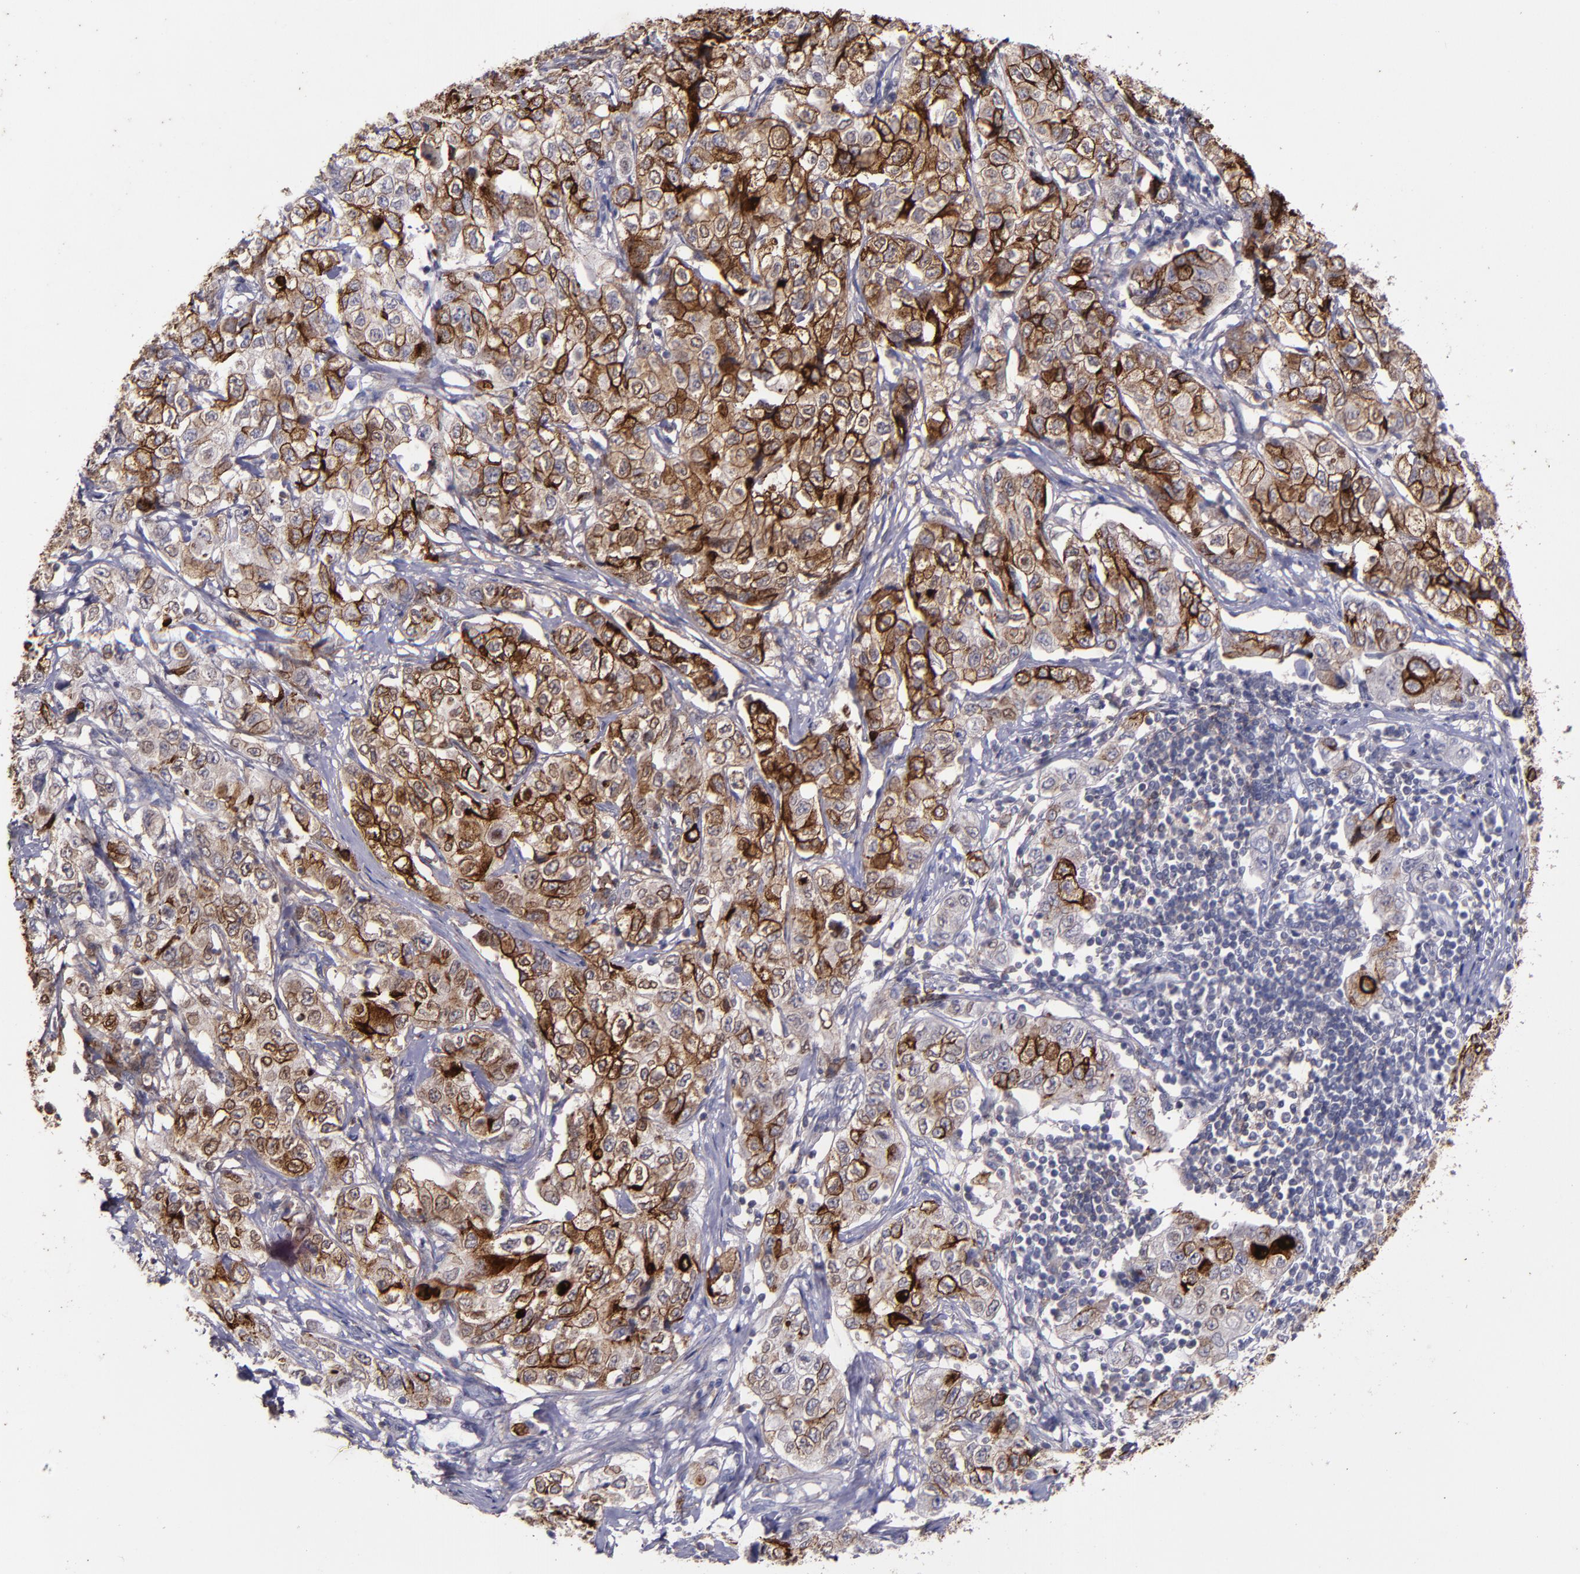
{"staining": {"intensity": "strong", "quantity": ">75%", "location": "cytoplasmic/membranous"}, "tissue": "stomach cancer", "cell_type": "Tumor cells", "image_type": "cancer", "snomed": [{"axis": "morphology", "description": "Adenocarcinoma, NOS"}, {"axis": "topography", "description": "Stomach"}], "caption": "Stomach cancer tissue shows strong cytoplasmic/membranous positivity in approximately >75% of tumor cells (DAB IHC, brown staining for protein, blue staining for nuclei).", "gene": "MFGE8", "patient": {"sex": "male", "age": 48}}